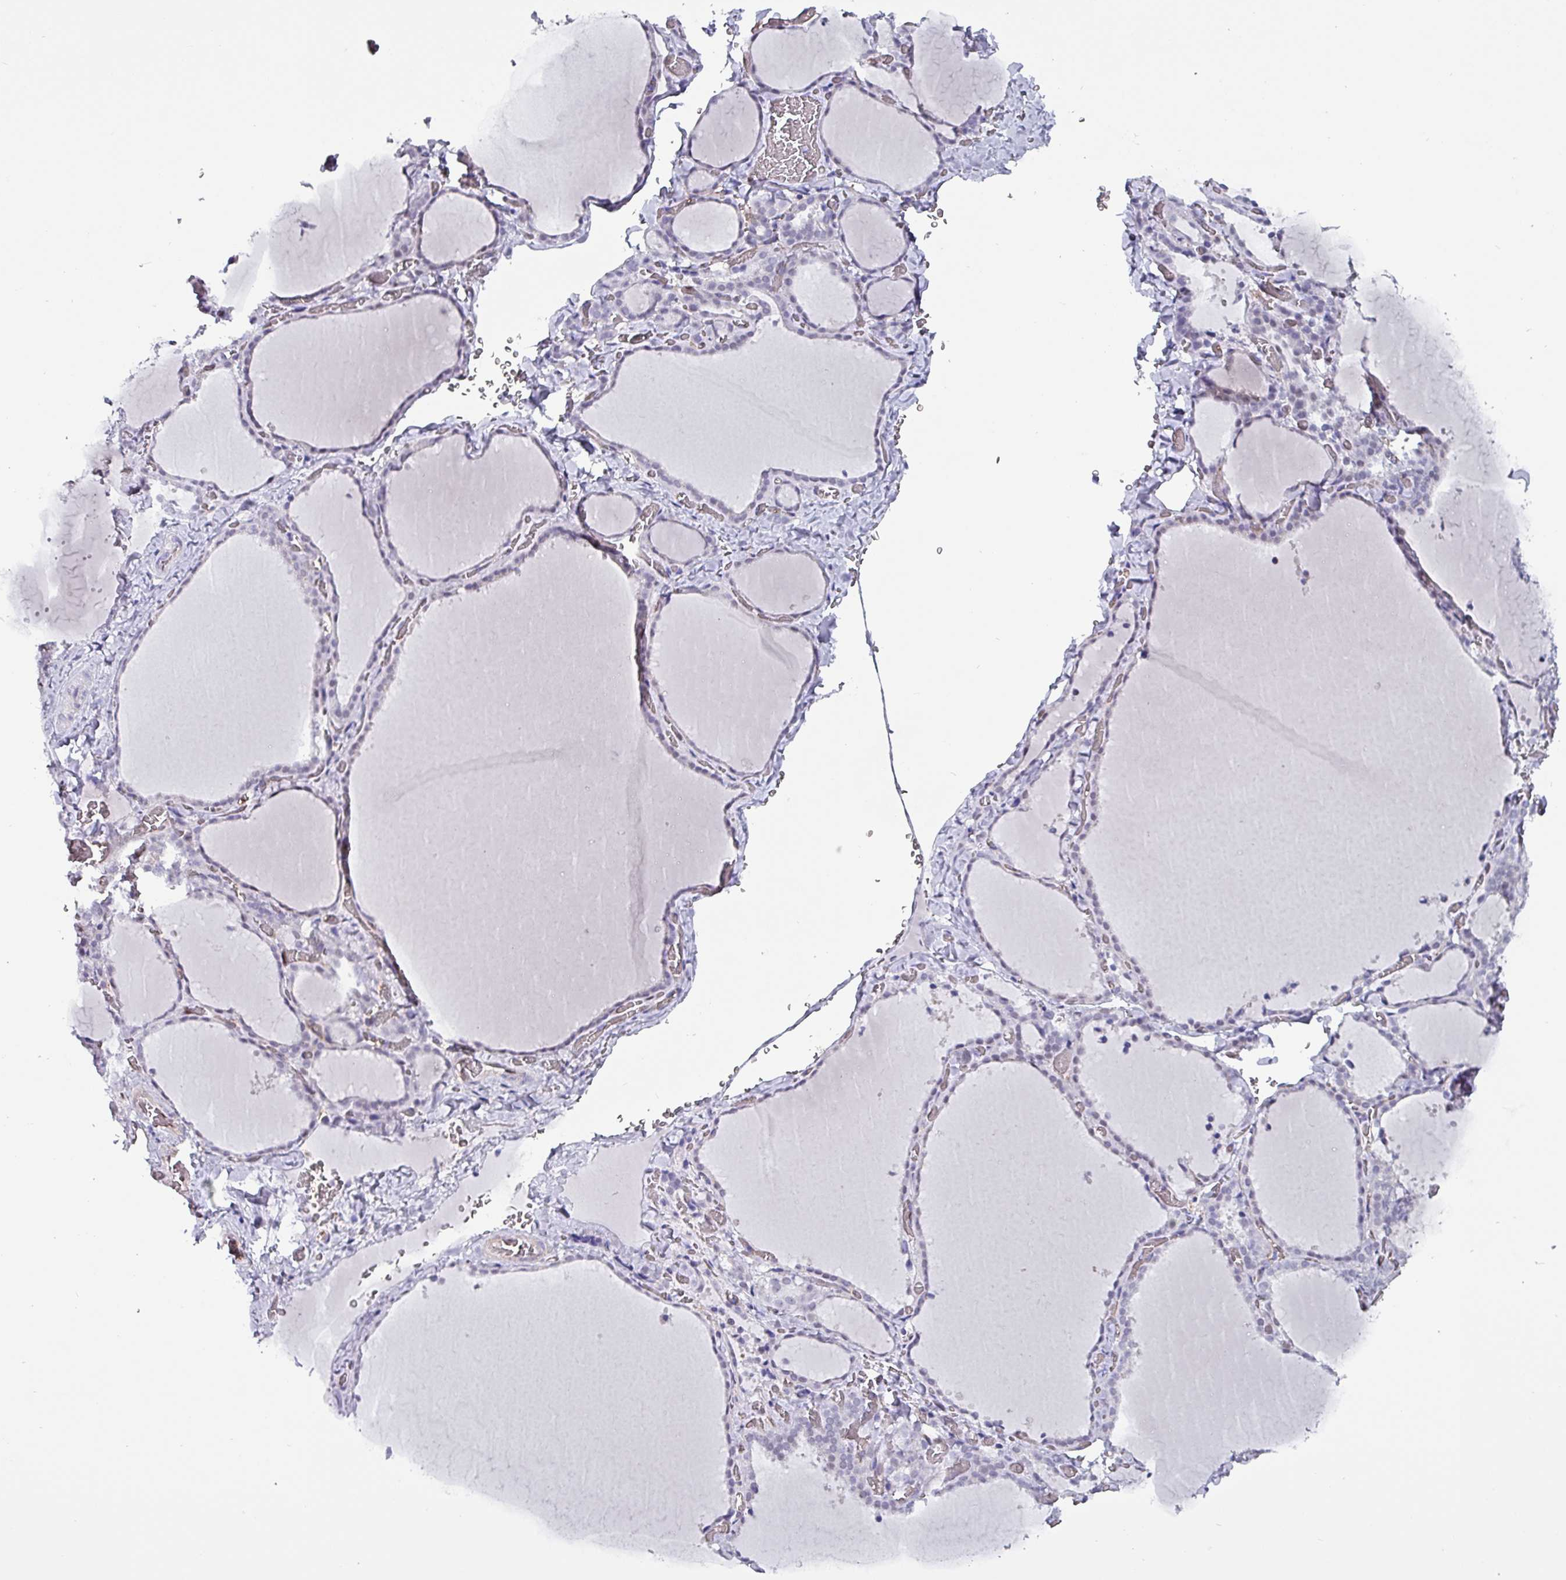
{"staining": {"intensity": "negative", "quantity": "none", "location": "none"}, "tissue": "thyroid gland", "cell_type": "Glandular cells", "image_type": "normal", "snomed": [{"axis": "morphology", "description": "Normal tissue, NOS"}, {"axis": "topography", "description": "Thyroid gland"}], "caption": "The histopathology image displays no significant positivity in glandular cells of thyroid gland.", "gene": "ZNF816", "patient": {"sex": "female", "age": 22}}